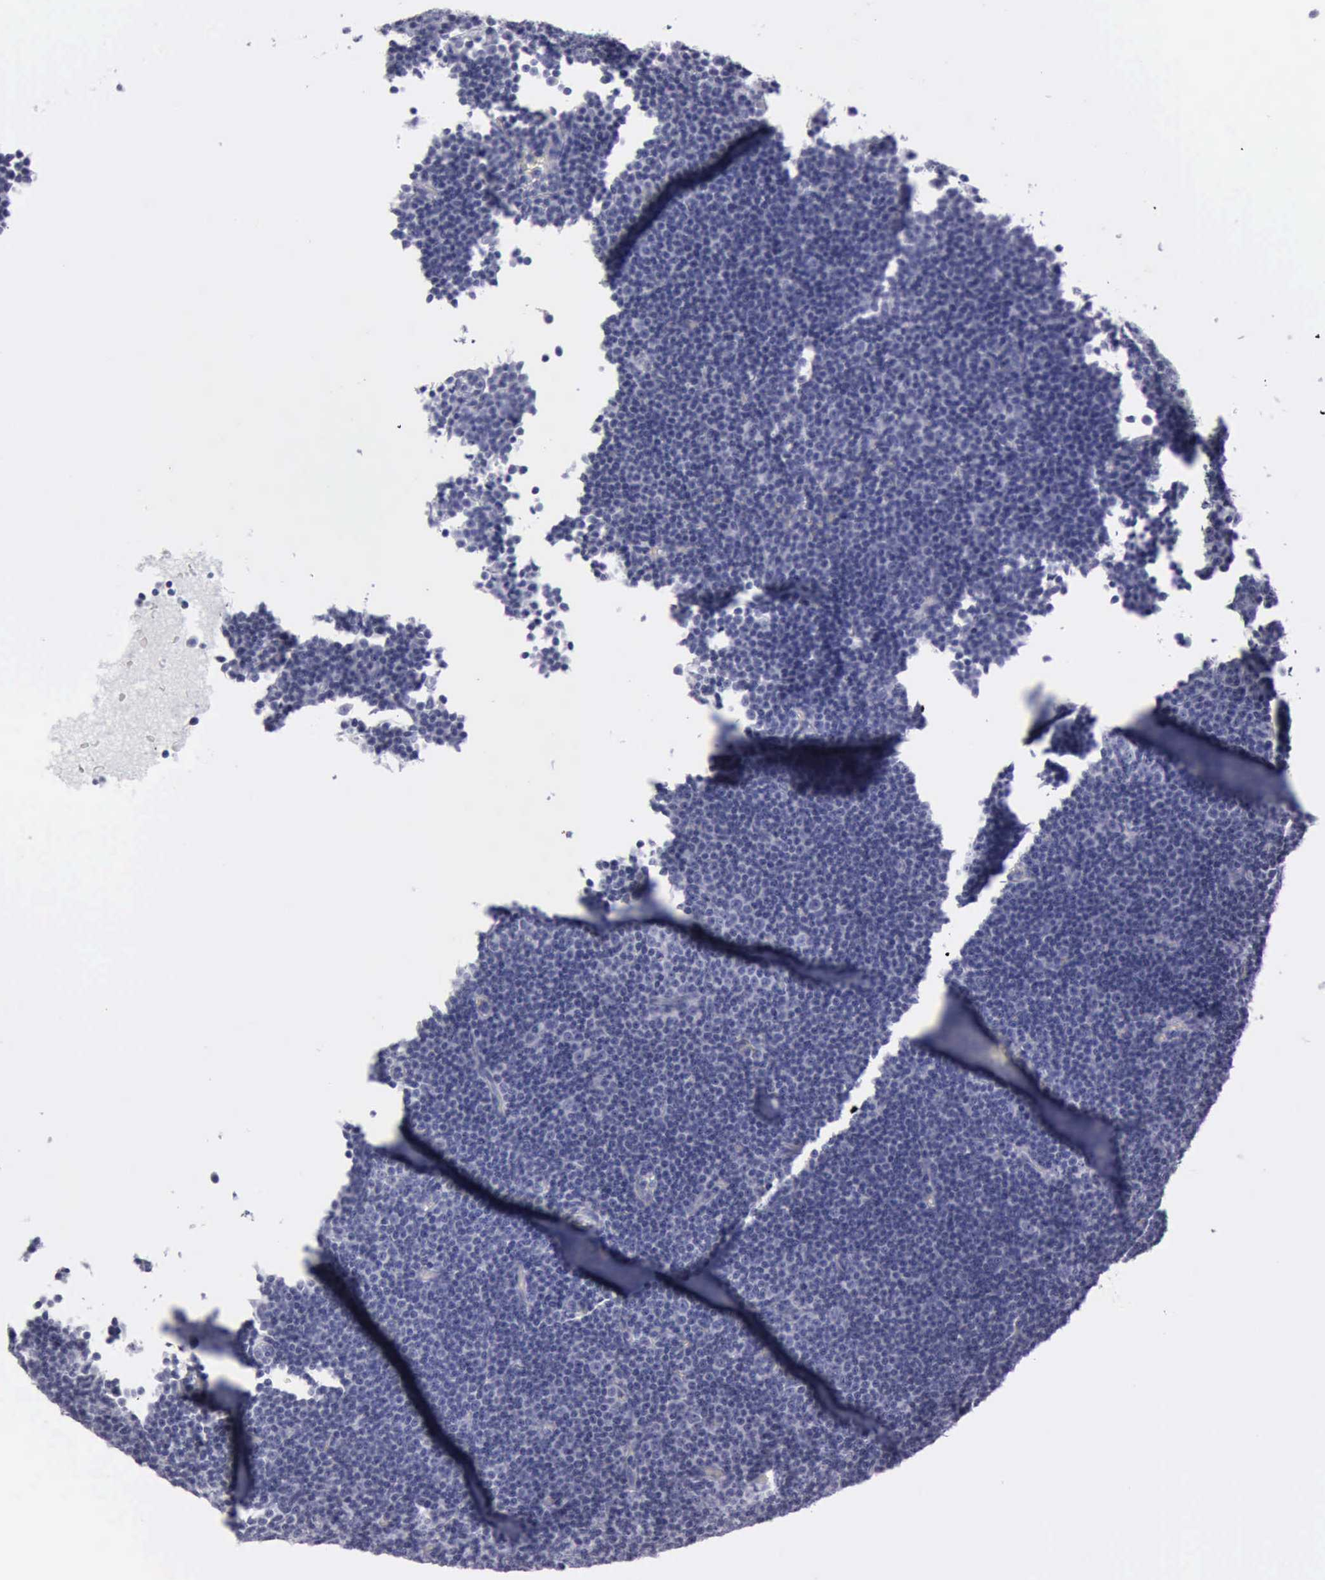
{"staining": {"intensity": "negative", "quantity": "none", "location": "none"}, "tissue": "lymphoma", "cell_type": "Tumor cells", "image_type": "cancer", "snomed": [{"axis": "morphology", "description": "Malignant lymphoma, non-Hodgkin's type, Low grade"}, {"axis": "topography", "description": "Lymph node"}], "caption": "This is an immunohistochemistry (IHC) micrograph of lymphoma. There is no staining in tumor cells.", "gene": "CDH2", "patient": {"sex": "male", "age": 57}}